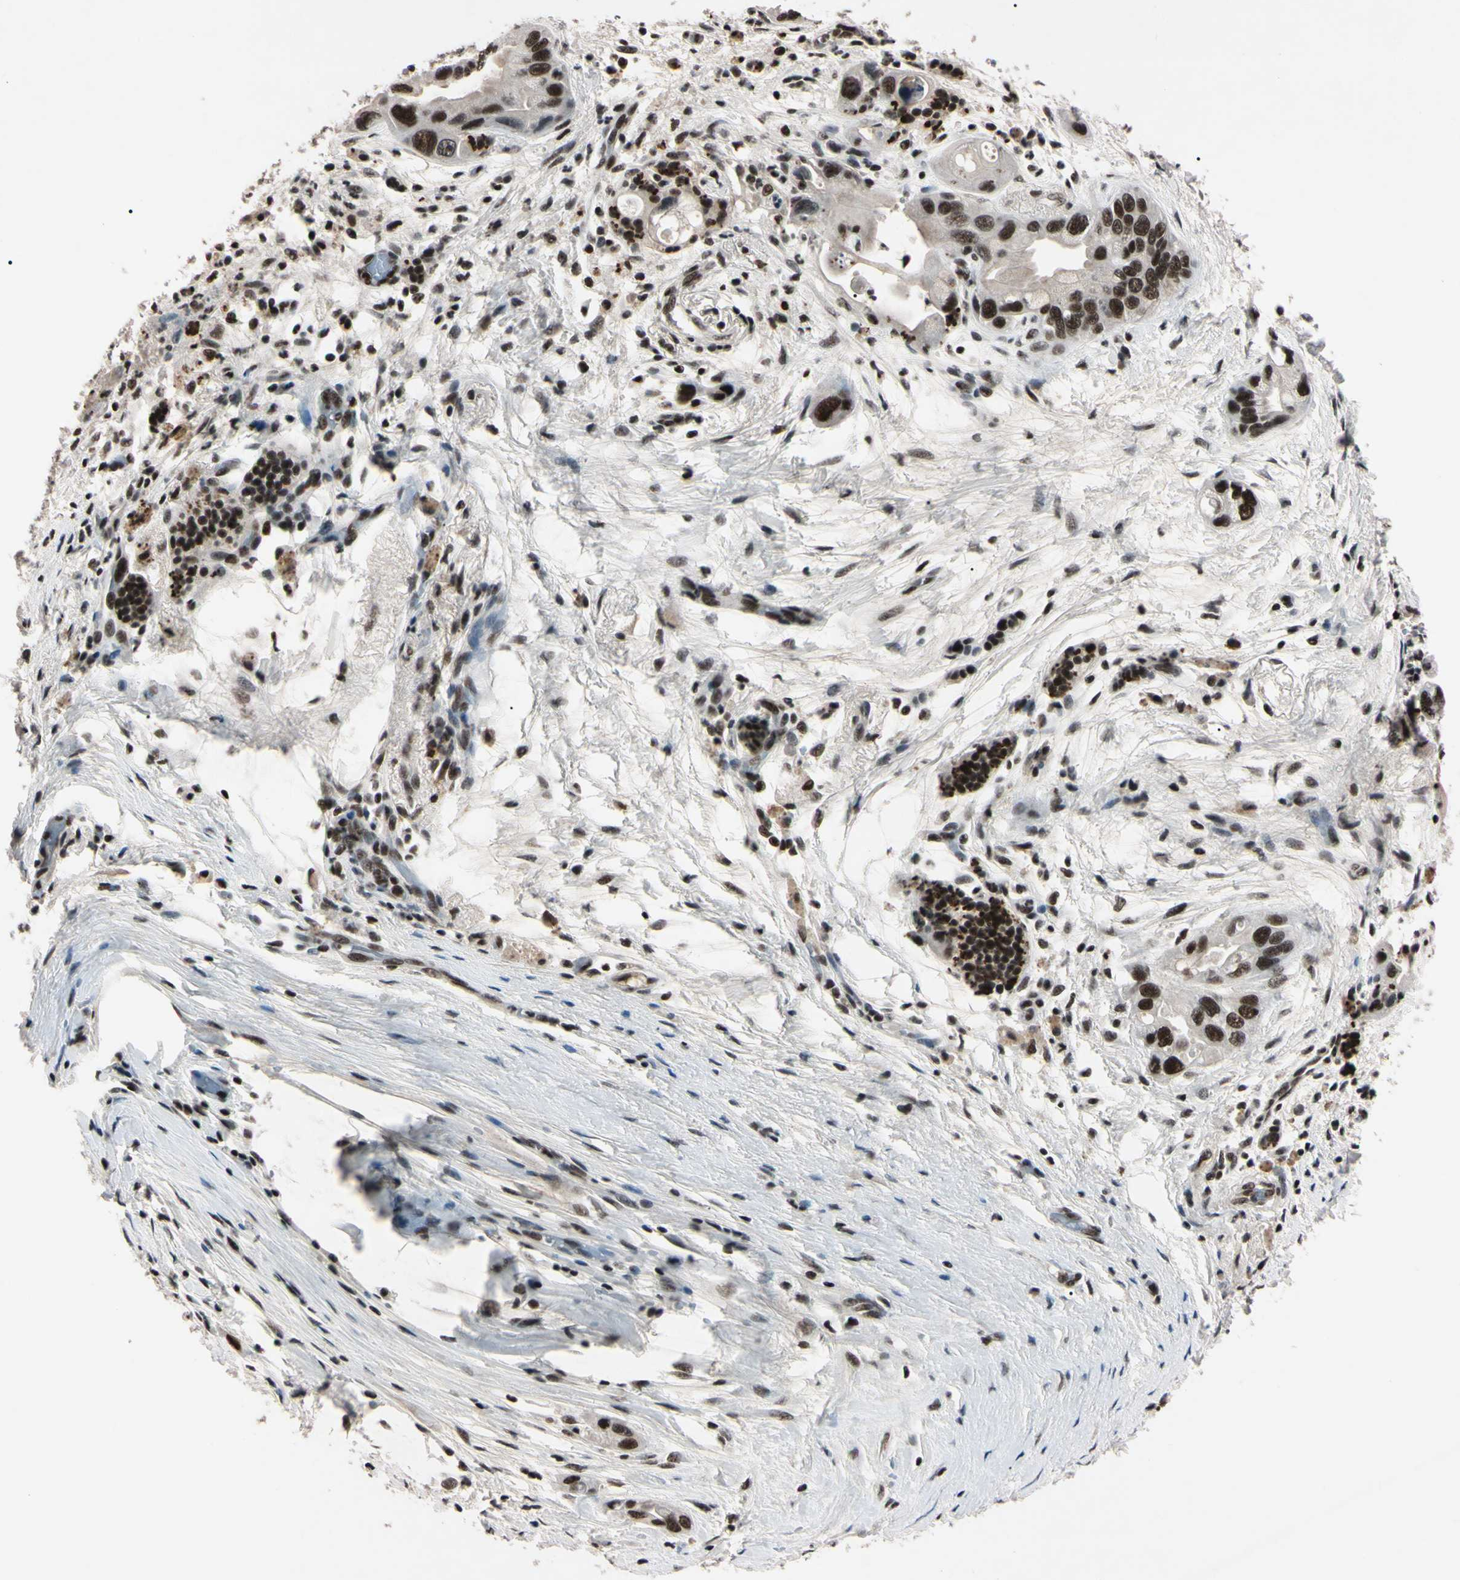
{"staining": {"intensity": "moderate", "quantity": ">75%", "location": "nuclear"}, "tissue": "pancreatic cancer", "cell_type": "Tumor cells", "image_type": "cancer", "snomed": [{"axis": "morphology", "description": "Adenocarcinoma, NOS"}, {"axis": "topography", "description": "Pancreas"}], "caption": "This micrograph reveals immunohistochemistry (IHC) staining of human pancreatic cancer (adenocarcinoma), with medium moderate nuclear staining in approximately >75% of tumor cells.", "gene": "YY1", "patient": {"sex": "female", "age": 77}}